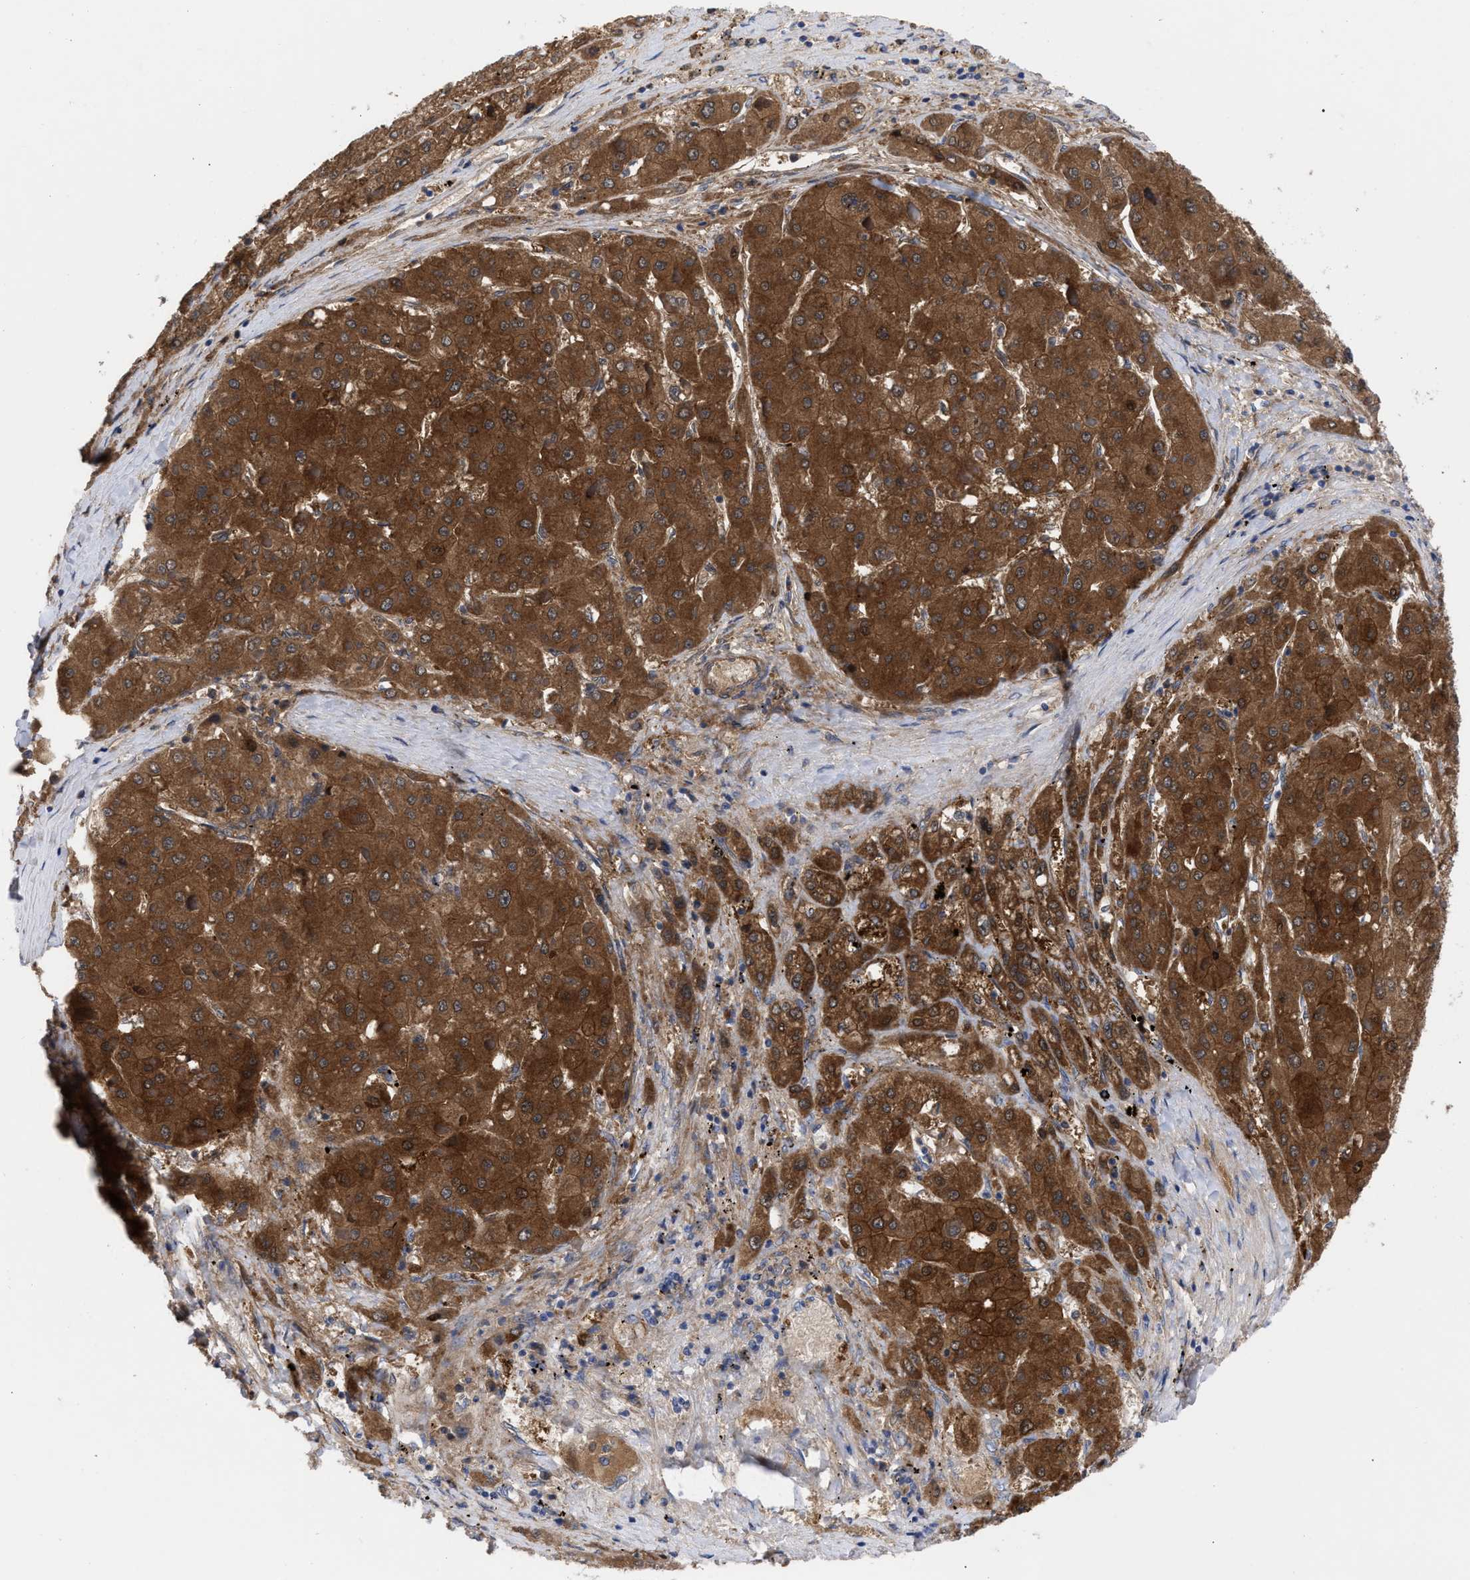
{"staining": {"intensity": "strong", "quantity": ">75%", "location": "cytoplasmic/membranous"}, "tissue": "liver cancer", "cell_type": "Tumor cells", "image_type": "cancer", "snomed": [{"axis": "morphology", "description": "Carcinoma, Hepatocellular, NOS"}, {"axis": "topography", "description": "Liver"}], "caption": "The histopathology image displays immunohistochemical staining of liver cancer. There is strong cytoplasmic/membranous positivity is present in about >75% of tumor cells. The protein is shown in brown color, while the nuclei are stained blue.", "gene": "RBKS", "patient": {"sex": "female", "age": 73}}